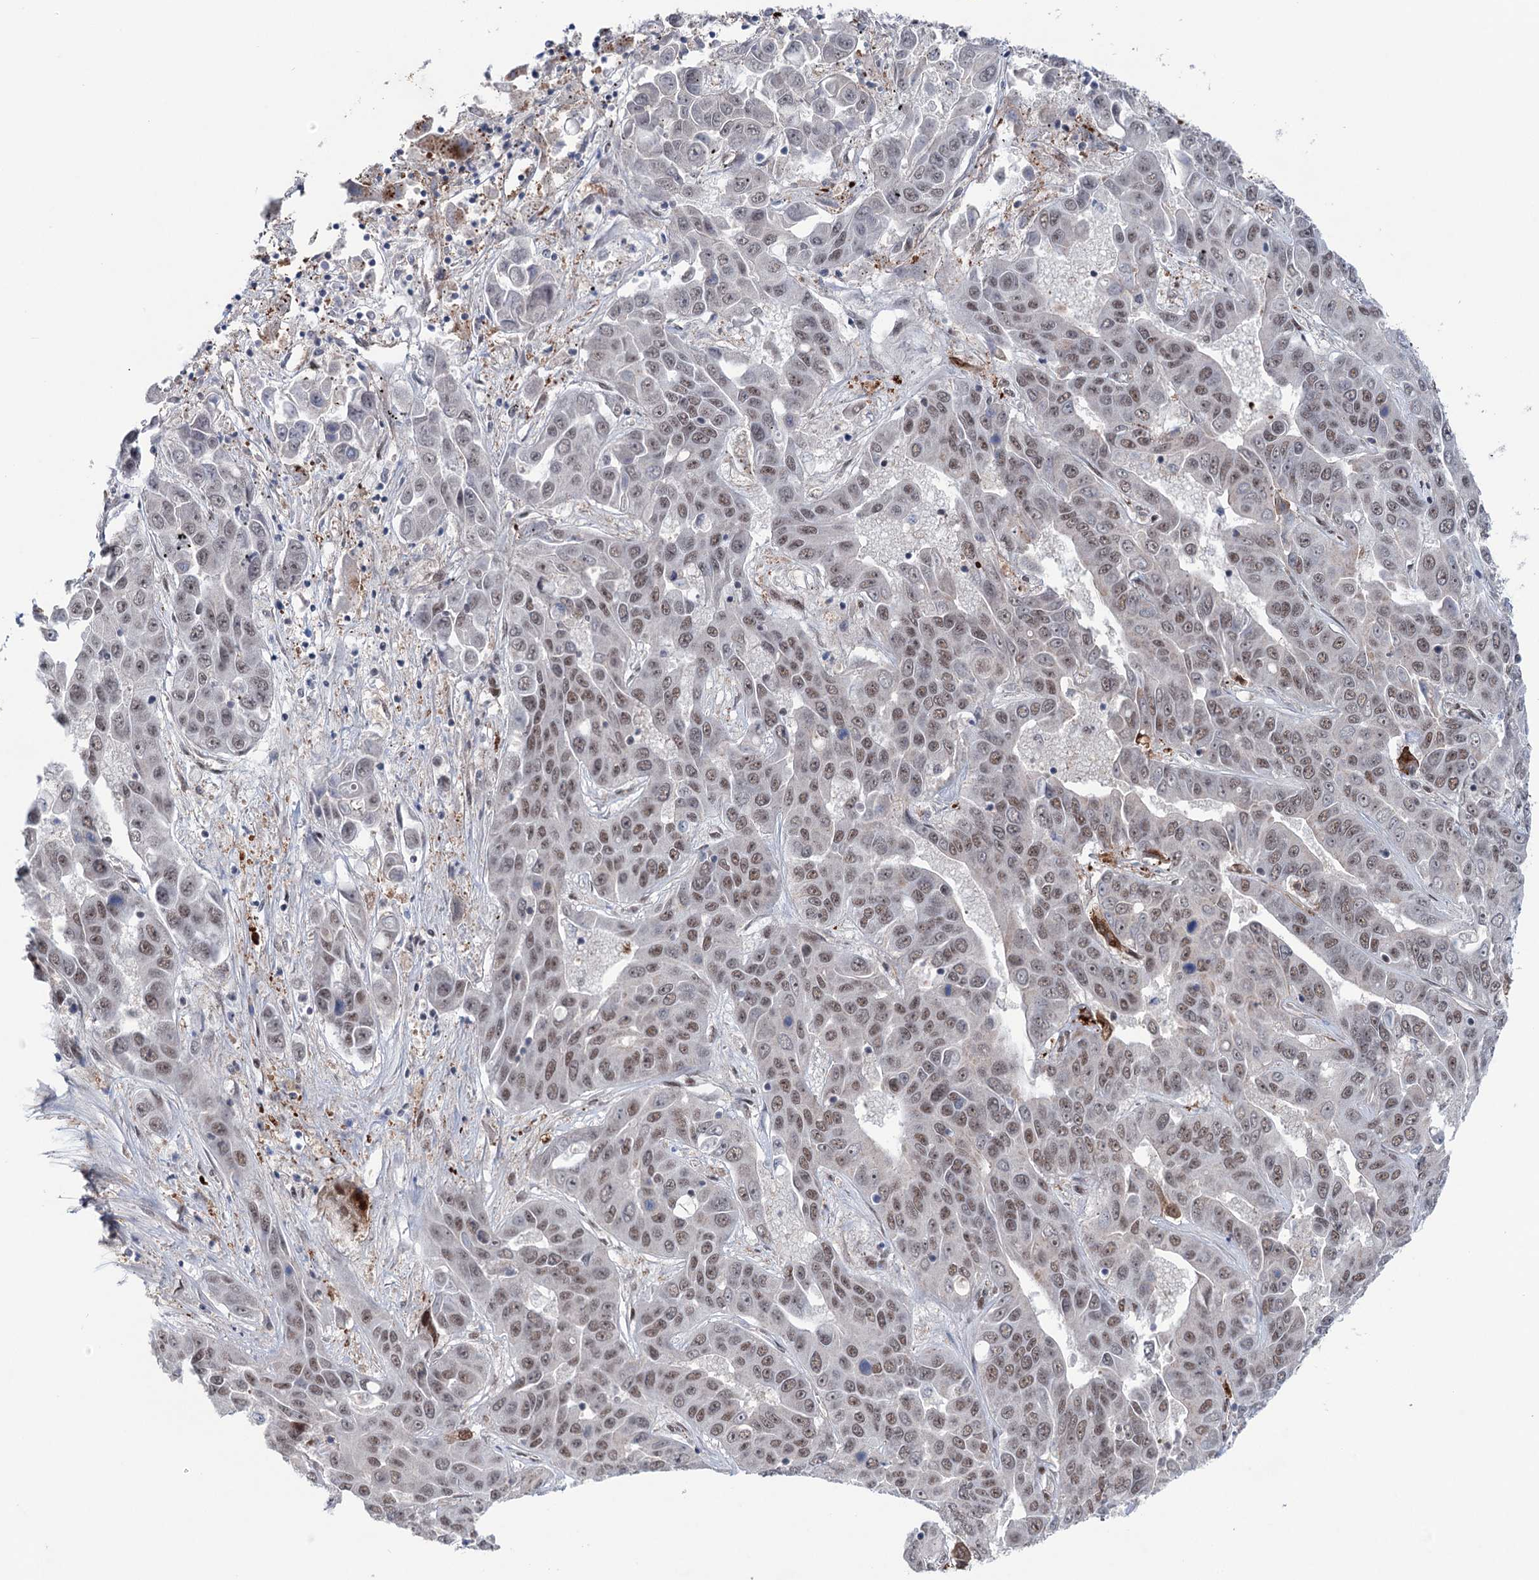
{"staining": {"intensity": "moderate", "quantity": ">75%", "location": "nuclear"}, "tissue": "liver cancer", "cell_type": "Tumor cells", "image_type": "cancer", "snomed": [{"axis": "morphology", "description": "Cholangiocarcinoma"}, {"axis": "topography", "description": "Liver"}], "caption": "Immunohistochemical staining of liver cancer (cholangiocarcinoma) demonstrates moderate nuclear protein staining in approximately >75% of tumor cells. The protein is stained brown, and the nuclei are stained in blue (DAB IHC with brightfield microscopy, high magnification).", "gene": "FAM53A", "patient": {"sex": "female", "age": 52}}